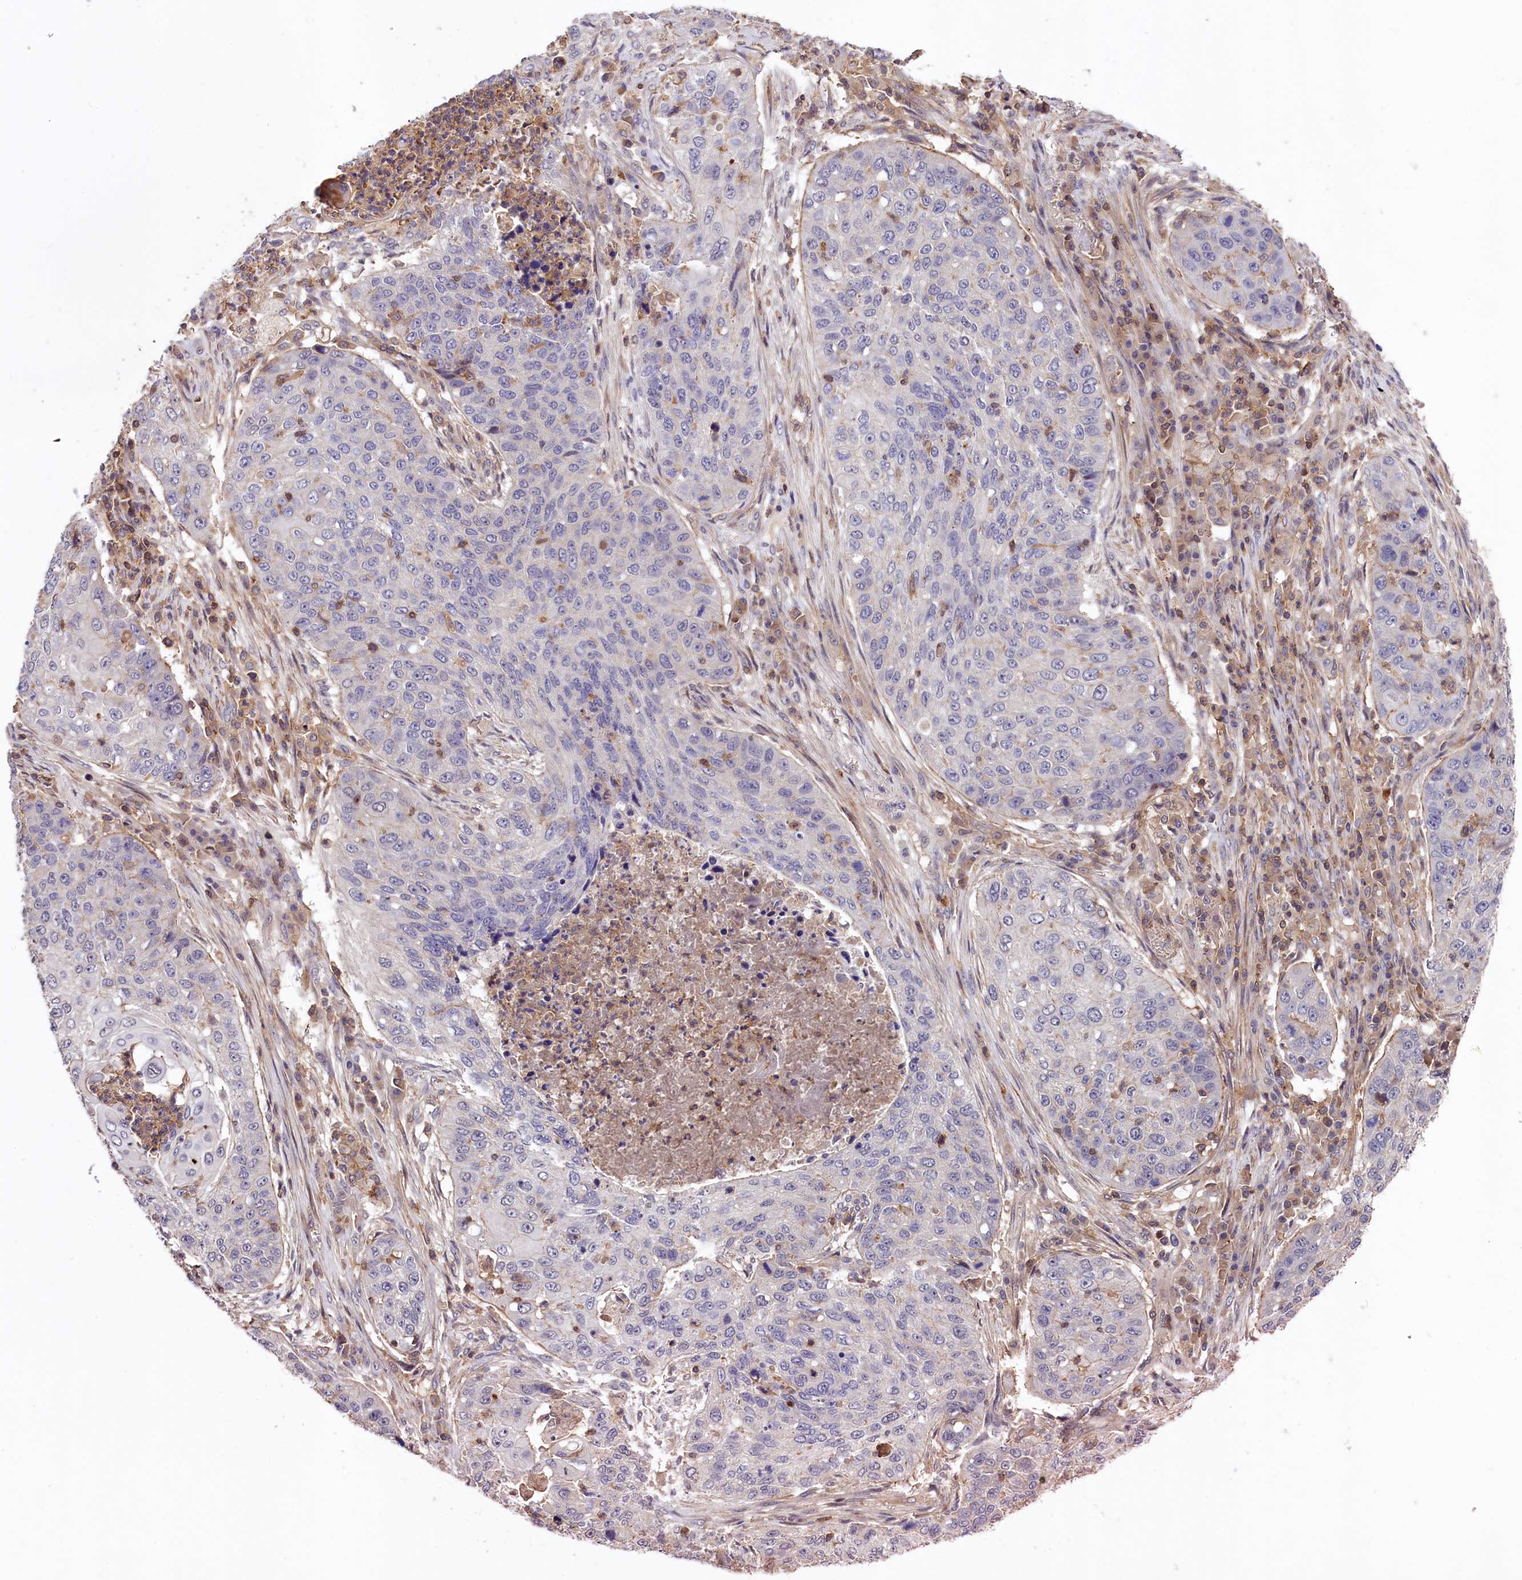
{"staining": {"intensity": "negative", "quantity": "none", "location": "none"}, "tissue": "lung cancer", "cell_type": "Tumor cells", "image_type": "cancer", "snomed": [{"axis": "morphology", "description": "Squamous cell carcinoma, NOS"}, {"axis": "topography", "description": "Lung"}], "caption": "Squamous cell carcinoma (lung) stained for a protein using IHC demonstrates no expression tumor cells.", "gene": "SKIDA1", "patient": {"sex": "female", "age": 63}}